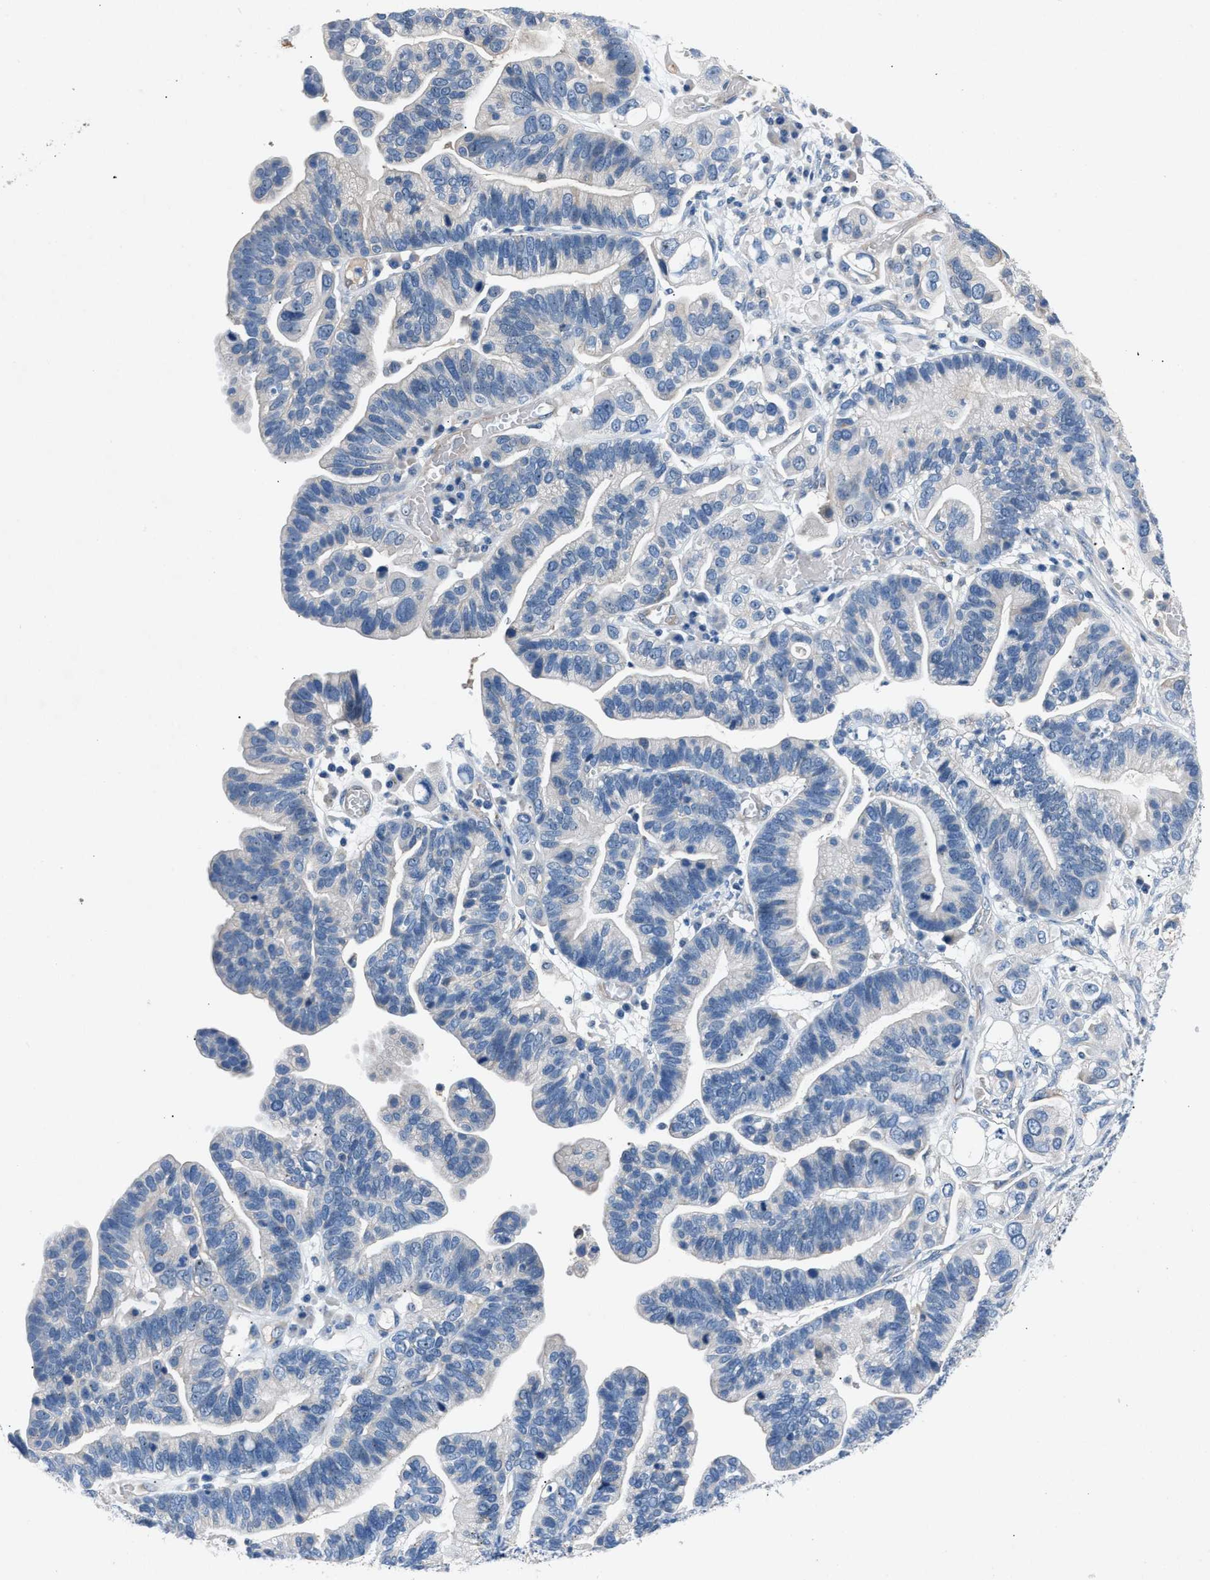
{"staining": {"intensity": "negative", "quantity": "none", "location": "none"}, "tissue": "ovarian cancer", "cell_type": "Tumor cells", "image_type": "cancer", "snomed": [{"axis": "morphology", "description": "Cystadenocarcinoma, serous, NOS"}, {"axis": "topography", "description": "Ovary"}], "caption": "Immunohistochemistry (IHC) micrograph of neoplastic tissue: ovarian serous cystadenocarcinoma stained with DAB exhibits no significant protein staining in tumor cells. The staining was performed using DAB (3,3'-diaminobenzidine) to visualize the protein expression in brown, while the nuclei were stained in blue with hematoxylin (Magnification: 20x).", "gene": "DNAAF5", "patient": {"sex": "female", "age": 56}}